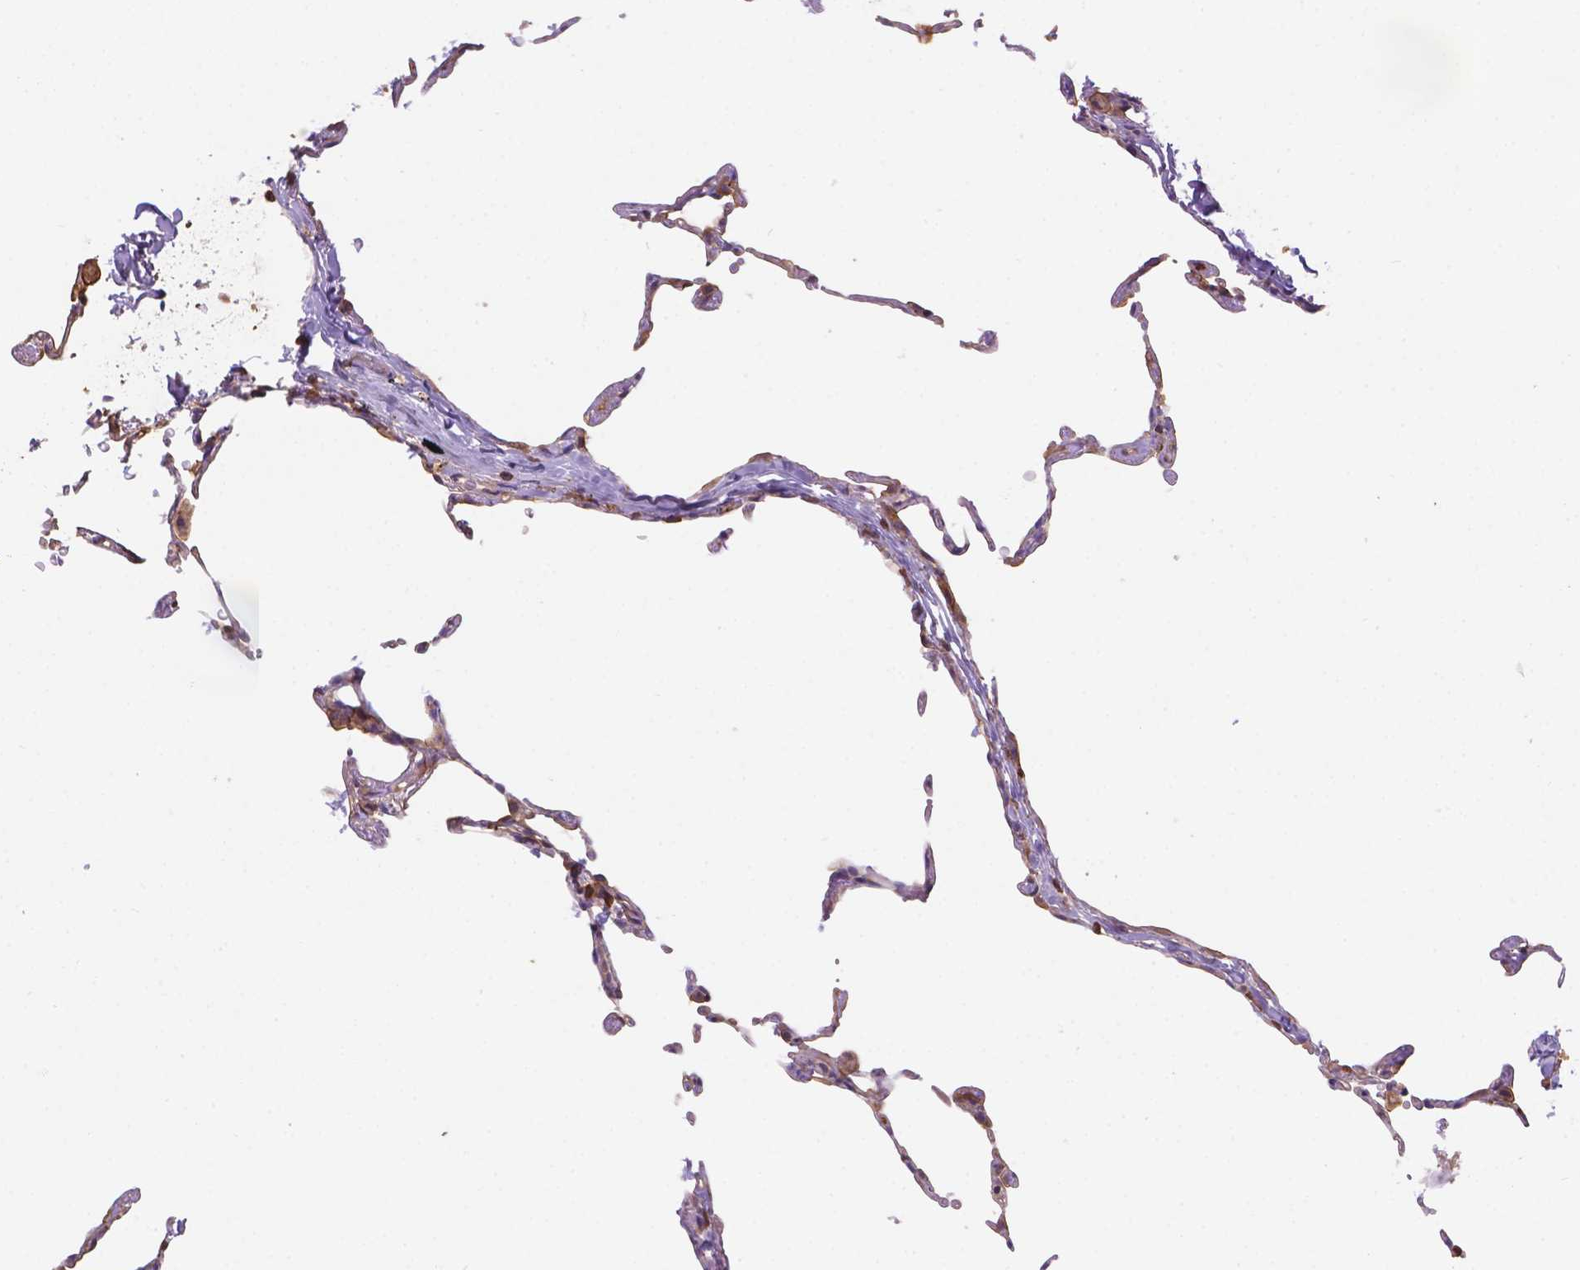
{"staining": {"intensity": "weak", "quantity": "<25%", "location": "cytoplasmic/membranous"}, "tissue": "lung", "cell_type": "Alveolar cells", "image_type": "normal", "snomed": [{"axis": "morphology", "description": "Normal tissue, NOS"}, {"axis": "topography", "description": "Lung"}], "caption": "Immunohistochemistry (IHC) of benign lung reveals no expression in alveolar cells. (Stains: DAB (3,3'-diaminobenzidine) IHC with hematoxylin counter stain, Microscopy: brightfield microscopy at high magnification).", "gene": "DMWD", "patient": {"sex": "female", "age": 57}}